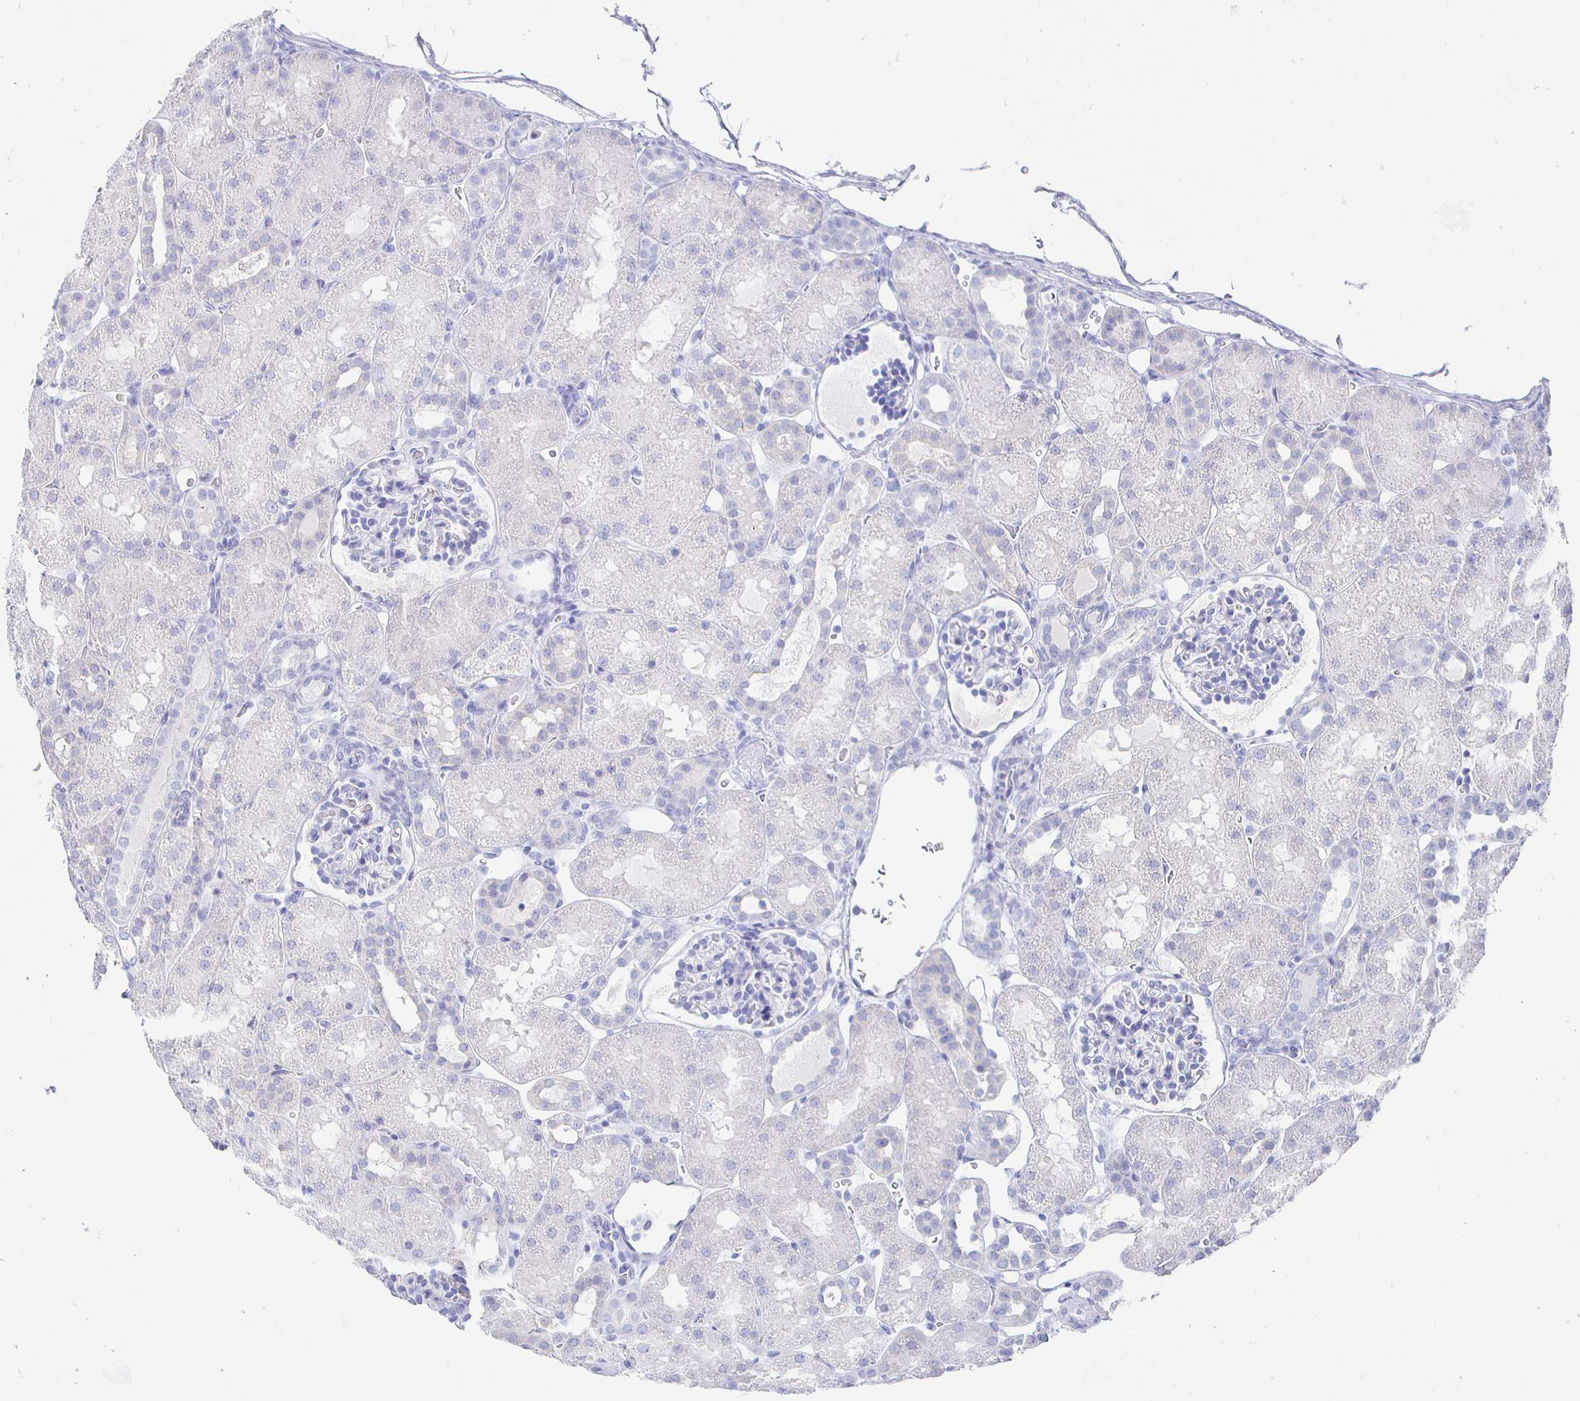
{"staining": {"intensity": "negative", "quantity": "none", "location": "none"}, "tissue": "kidney", "cell_type": "Cells in glomeruli", "image_type": "normal", "snomed": [{"axis": "morphology", "description": "Normal tissue, NOS"}, {"axis": "topography", "description": "Kidney"}], "caption": "This histopathology image is of unremarkable kidney stained with IHC to label a protein in brown with the nuclei are counter-stained blue. There is no expression in cells in glomeruli.", "gene": "CLCA1", "patient": {"sex": "male", "age": 2}}